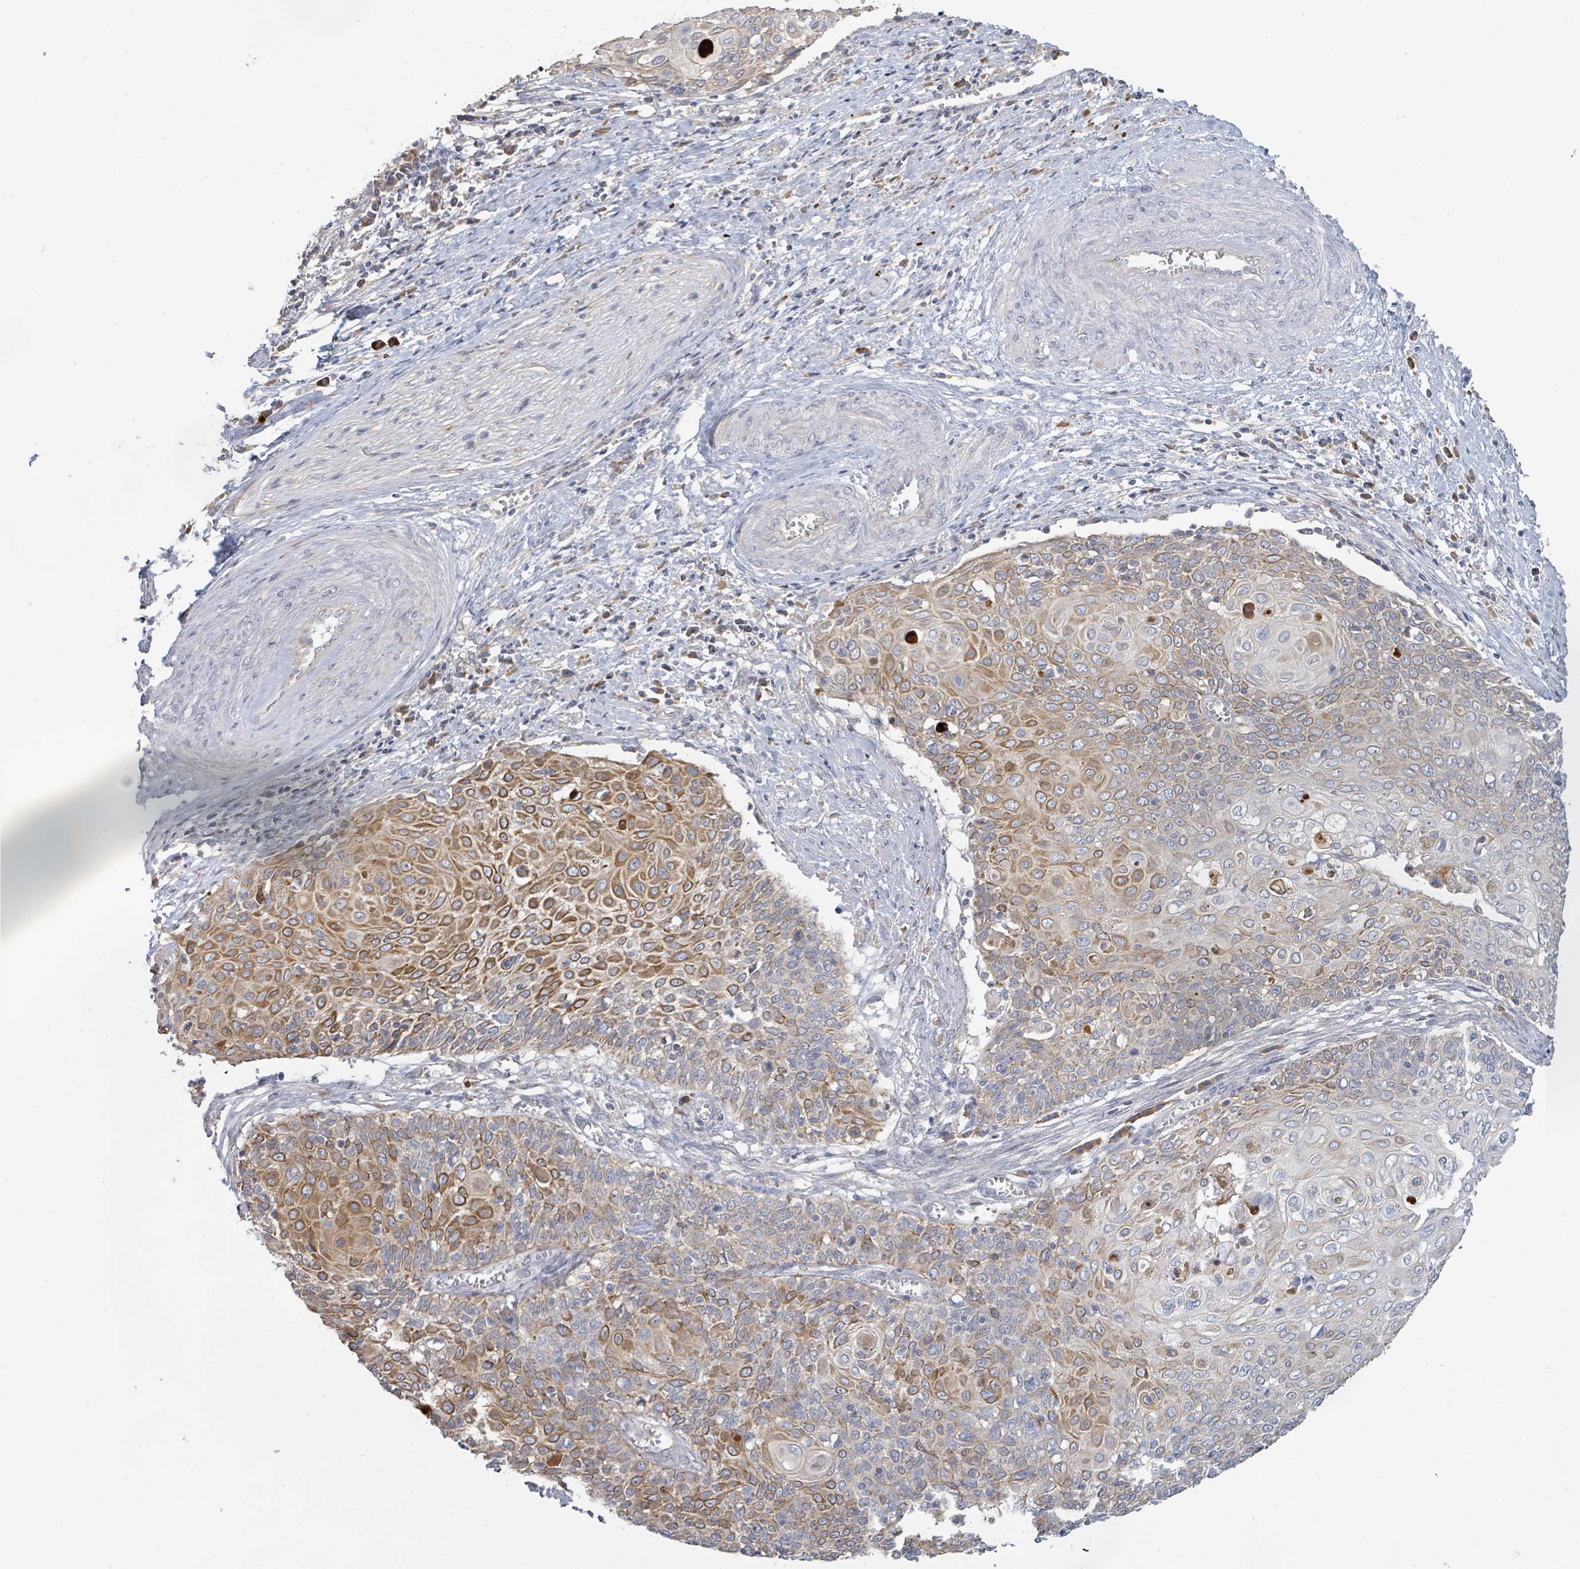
{"staining": {"intensity": "moderate", "quantity": "25%-75%", "location": "cytoplasmic/membranous"}, "tissue": "cervical cancer", "cell_type": "Tumor cells", "image_type": "cancer", "snomed": [{"axis": "morphology", "description": "Squamous cell carcinoma, NOS"}, {"axis": "topography", "description": "Cervix"}], "caption": "IHC staining of squamous cell carcinoma (cervical), which demonstrates medium levels of moderate cytoplasmic/membranous expression in about 25%-75% of tumor cells indicating moderate cytoplasmic/membranous protein expression. The staining was performed using DAB (brown) for protein detection and nuclei were counterstained in hematoxylin (blue).", "gene": "KCNS2", "patient": {"sex": "female", "age": 39}}